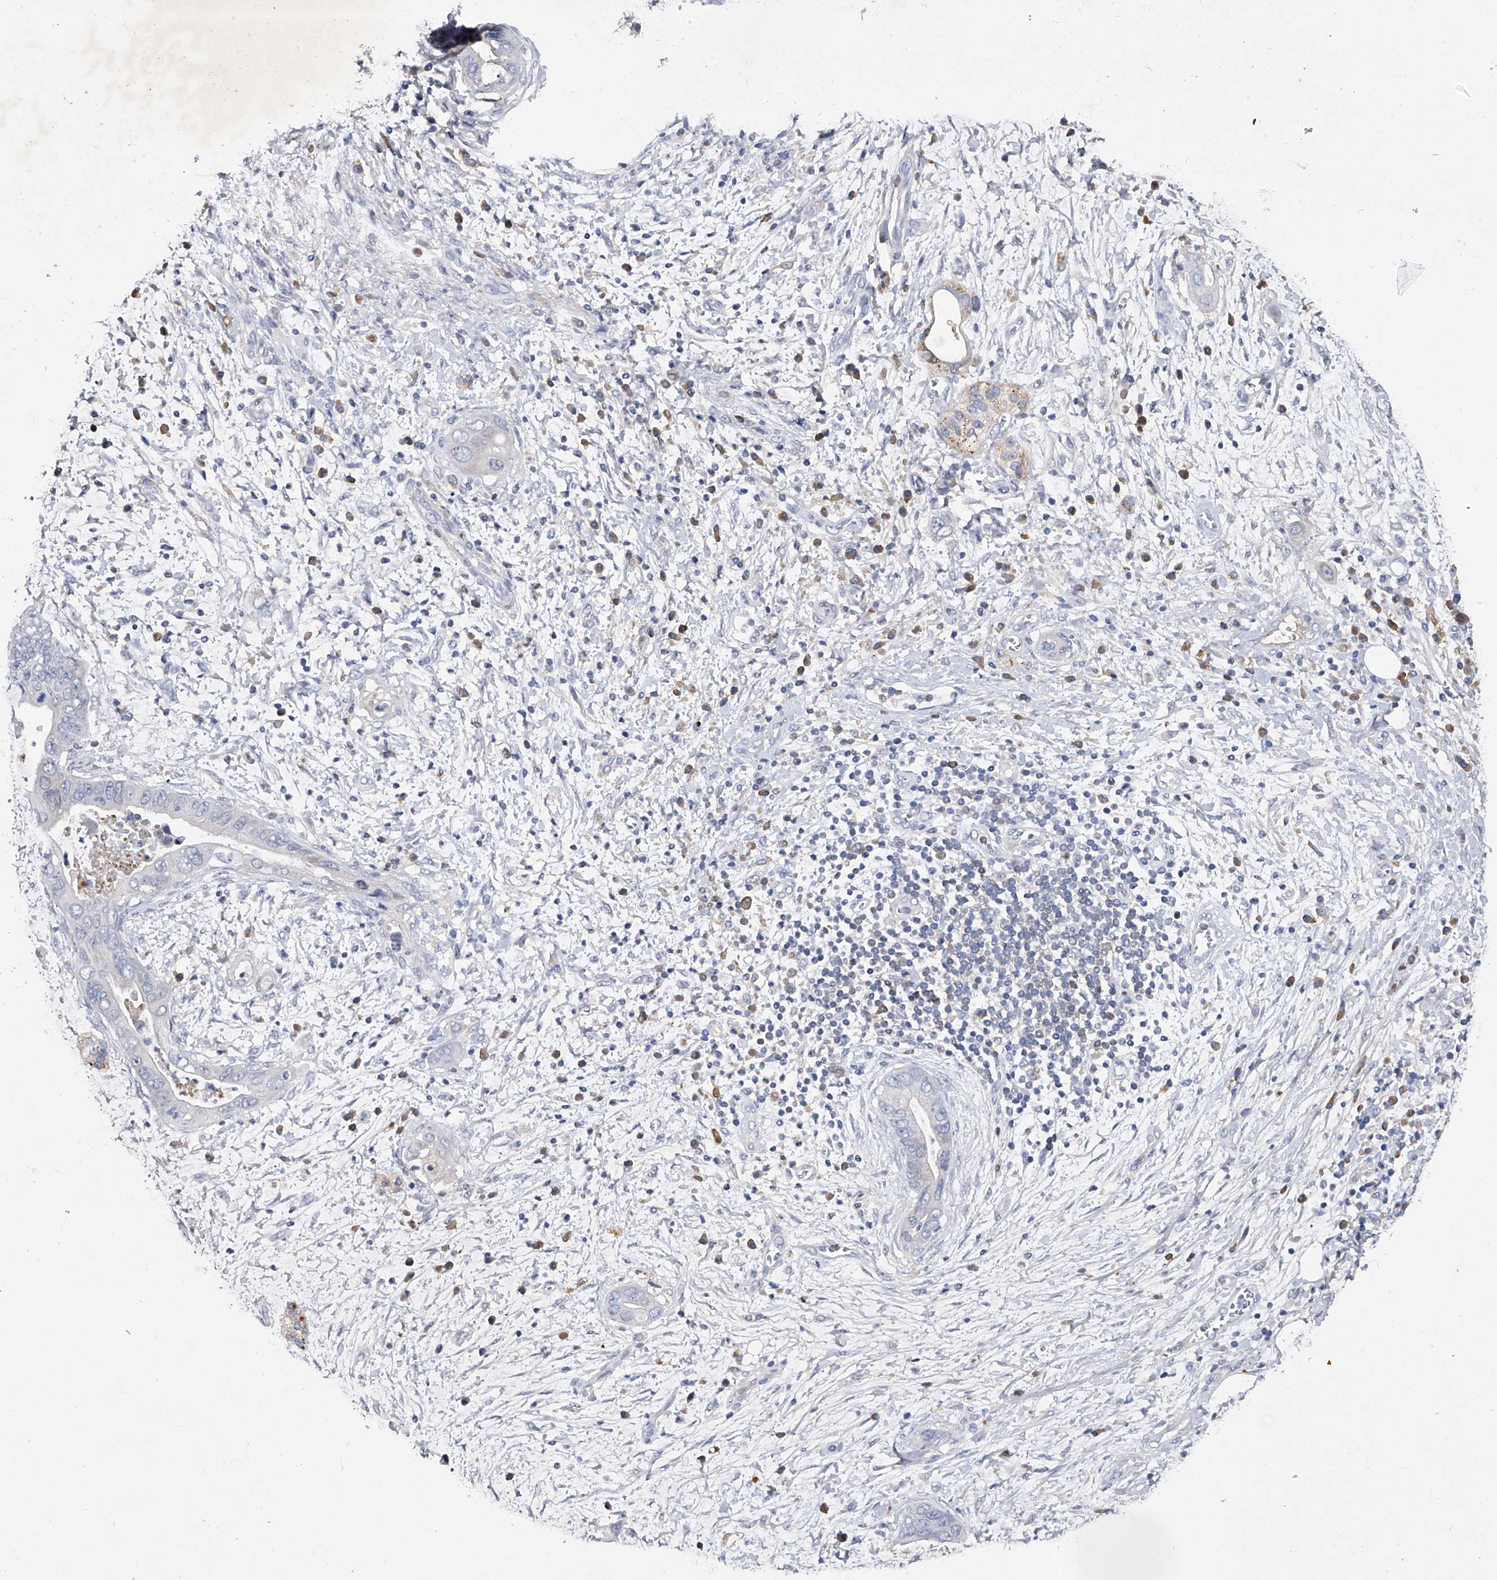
{"staining": {"intensity": "negative", "quantity": "none", "location": "none"}, "tissue": "pancreatic cancer", "cell_type": "Tumor cells", "image_type": "cancer", "snomed": [{"axis": "morphology", "description": "Adenocarcinoma, NOS"}, {"axis": "topography", "description": "Pancreas"}], "caption": "A high-resolution photomicrograph shows IHC staining of pancreatic cancer, which reveals no significant expression in tumor cells.", "gene": "ASNS", "patient": {"sex": "male", "age": 75}}